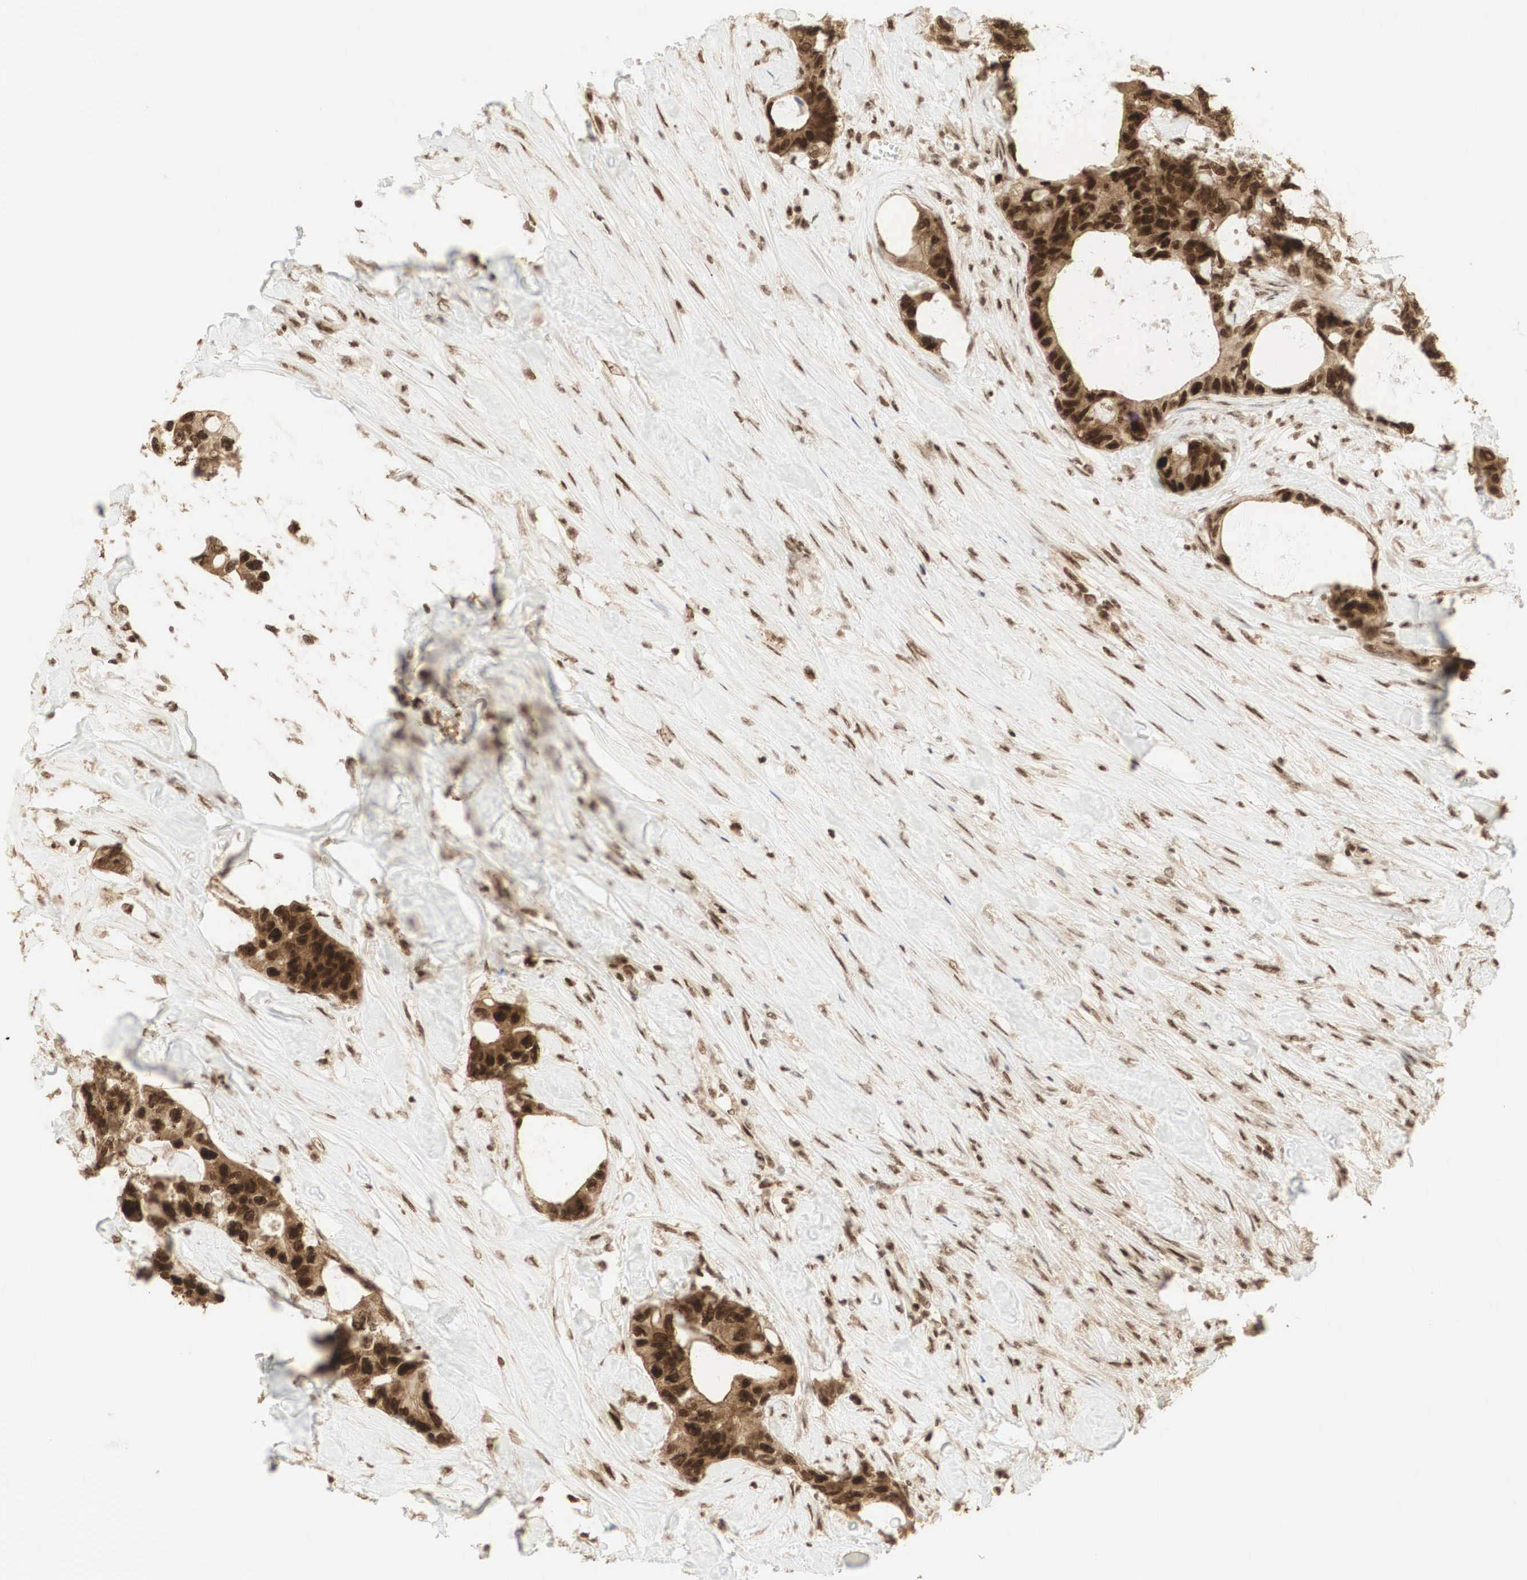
{"staining": {"intensity": "strong", "quantity": "25%-75%", "location": "cytoplasmic/membranous,nuclear"}, "tissue": "colorectal cancer", "cell_type": "Tumor cells", "image_type": "cancer", "snomed": [{"axis": "morphology", "description": "Adenocarcinoma, NOS"}, {"axis": "topography", "description": "Rectum"}], "caption": "IHC (DAB (3,3'-diaminobenzidine)) staining of human colorectal cancer reveals strong cytoplasmic/membranous and nuclear protein positivity in about 25%-75% of tumor cells.", "gene": "RNF113A", "patient": {"sex": "female", "age": 57}}